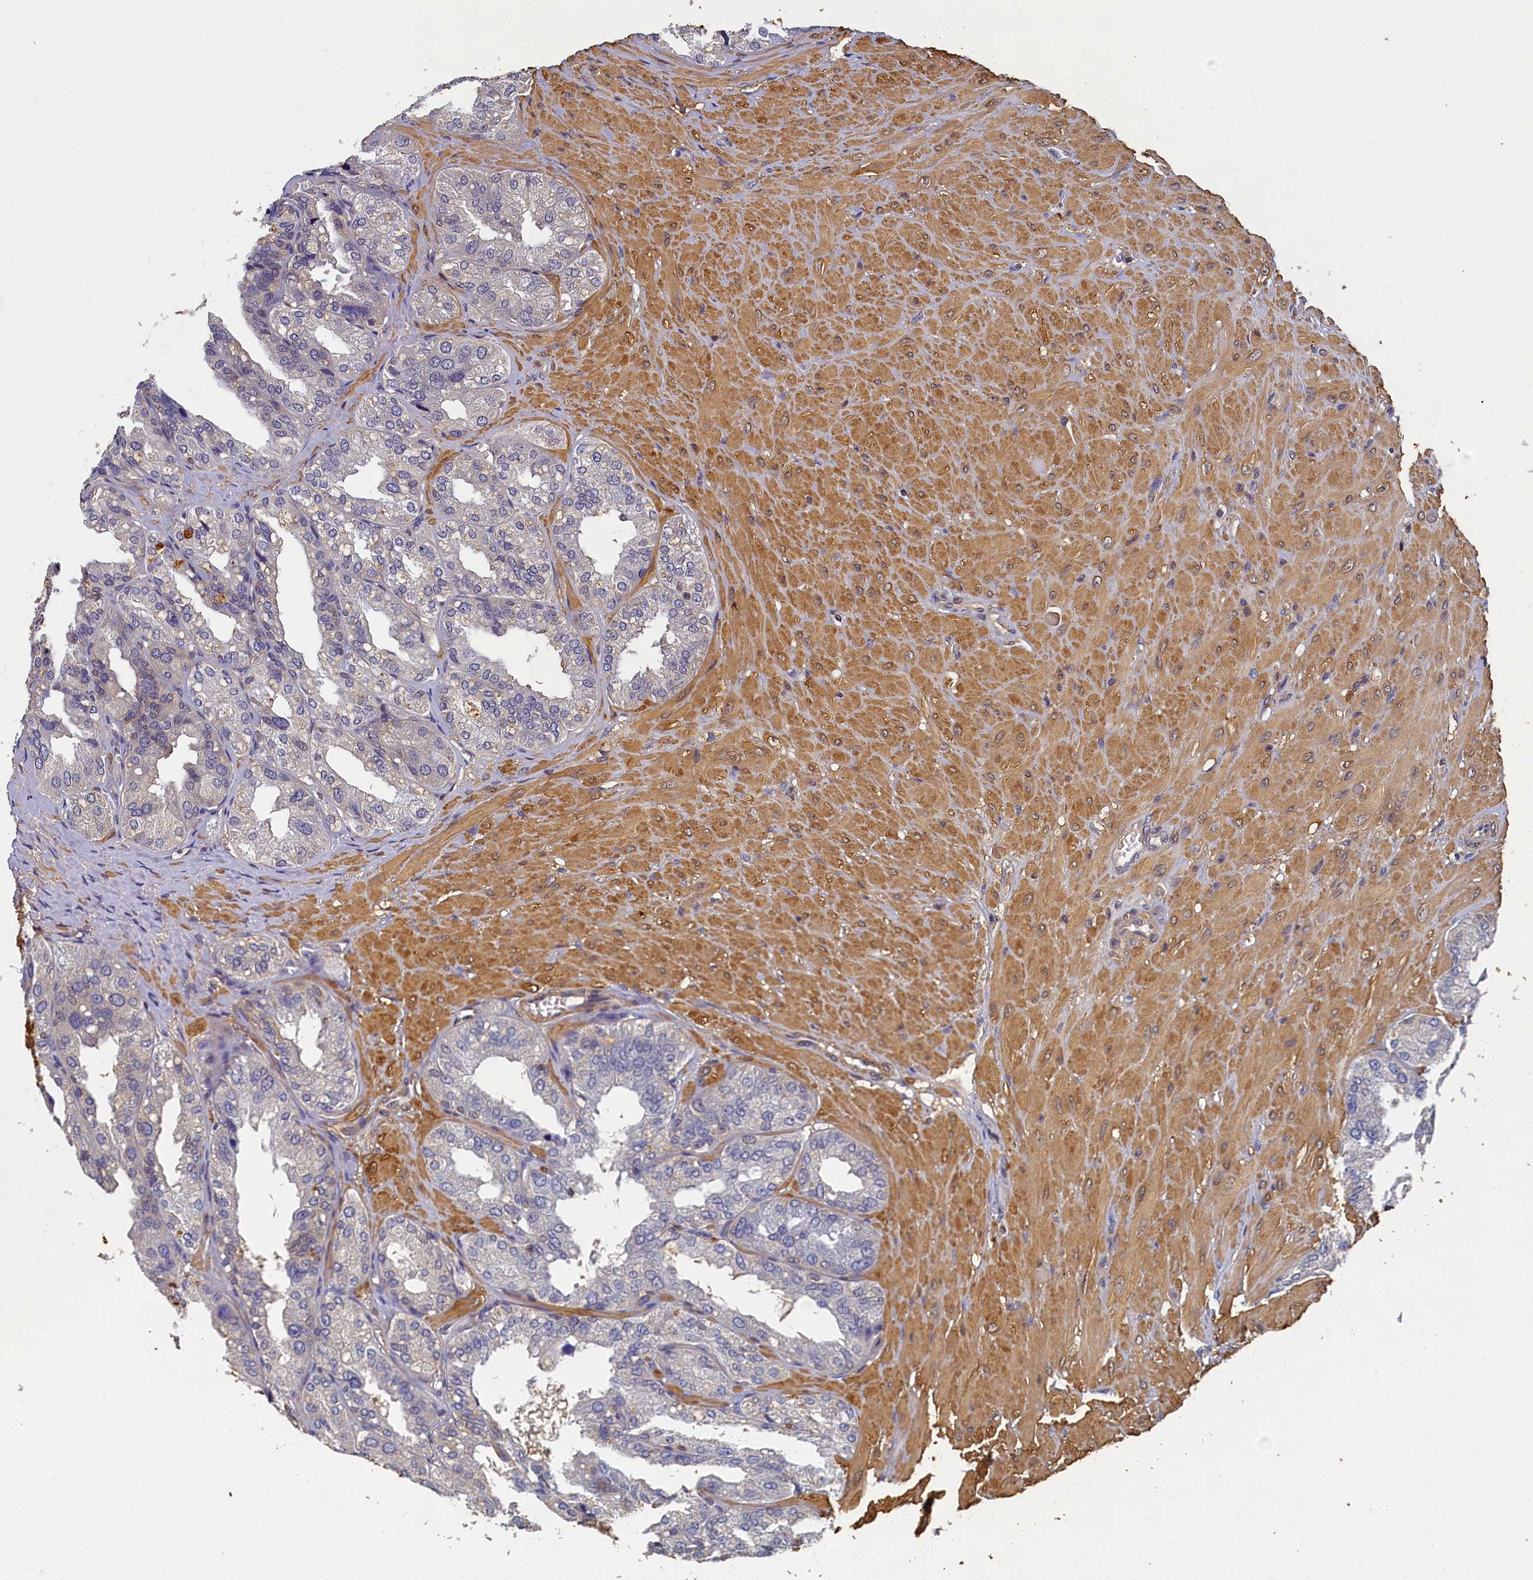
{"staining": {"intensity": "negative", "quantity": "none", "location": "none"}, "tissue": "seminal vesicle", "cell_type": "Glandular cells", "image_type": "normal", "snomed": [{"axis": "morphology", "description": "Normal tissue, NOS"}, {"axis": "topography", "description": "Prostate"}, {"axis": "topography", "description": "Seminal veicle"}], "caption": "Seminal vesicle stained for a protein using immunohistochemistry shows no positivity glandular cells.", "gene": "TBCB", "patient": {"sex": "male", "age": 51}}